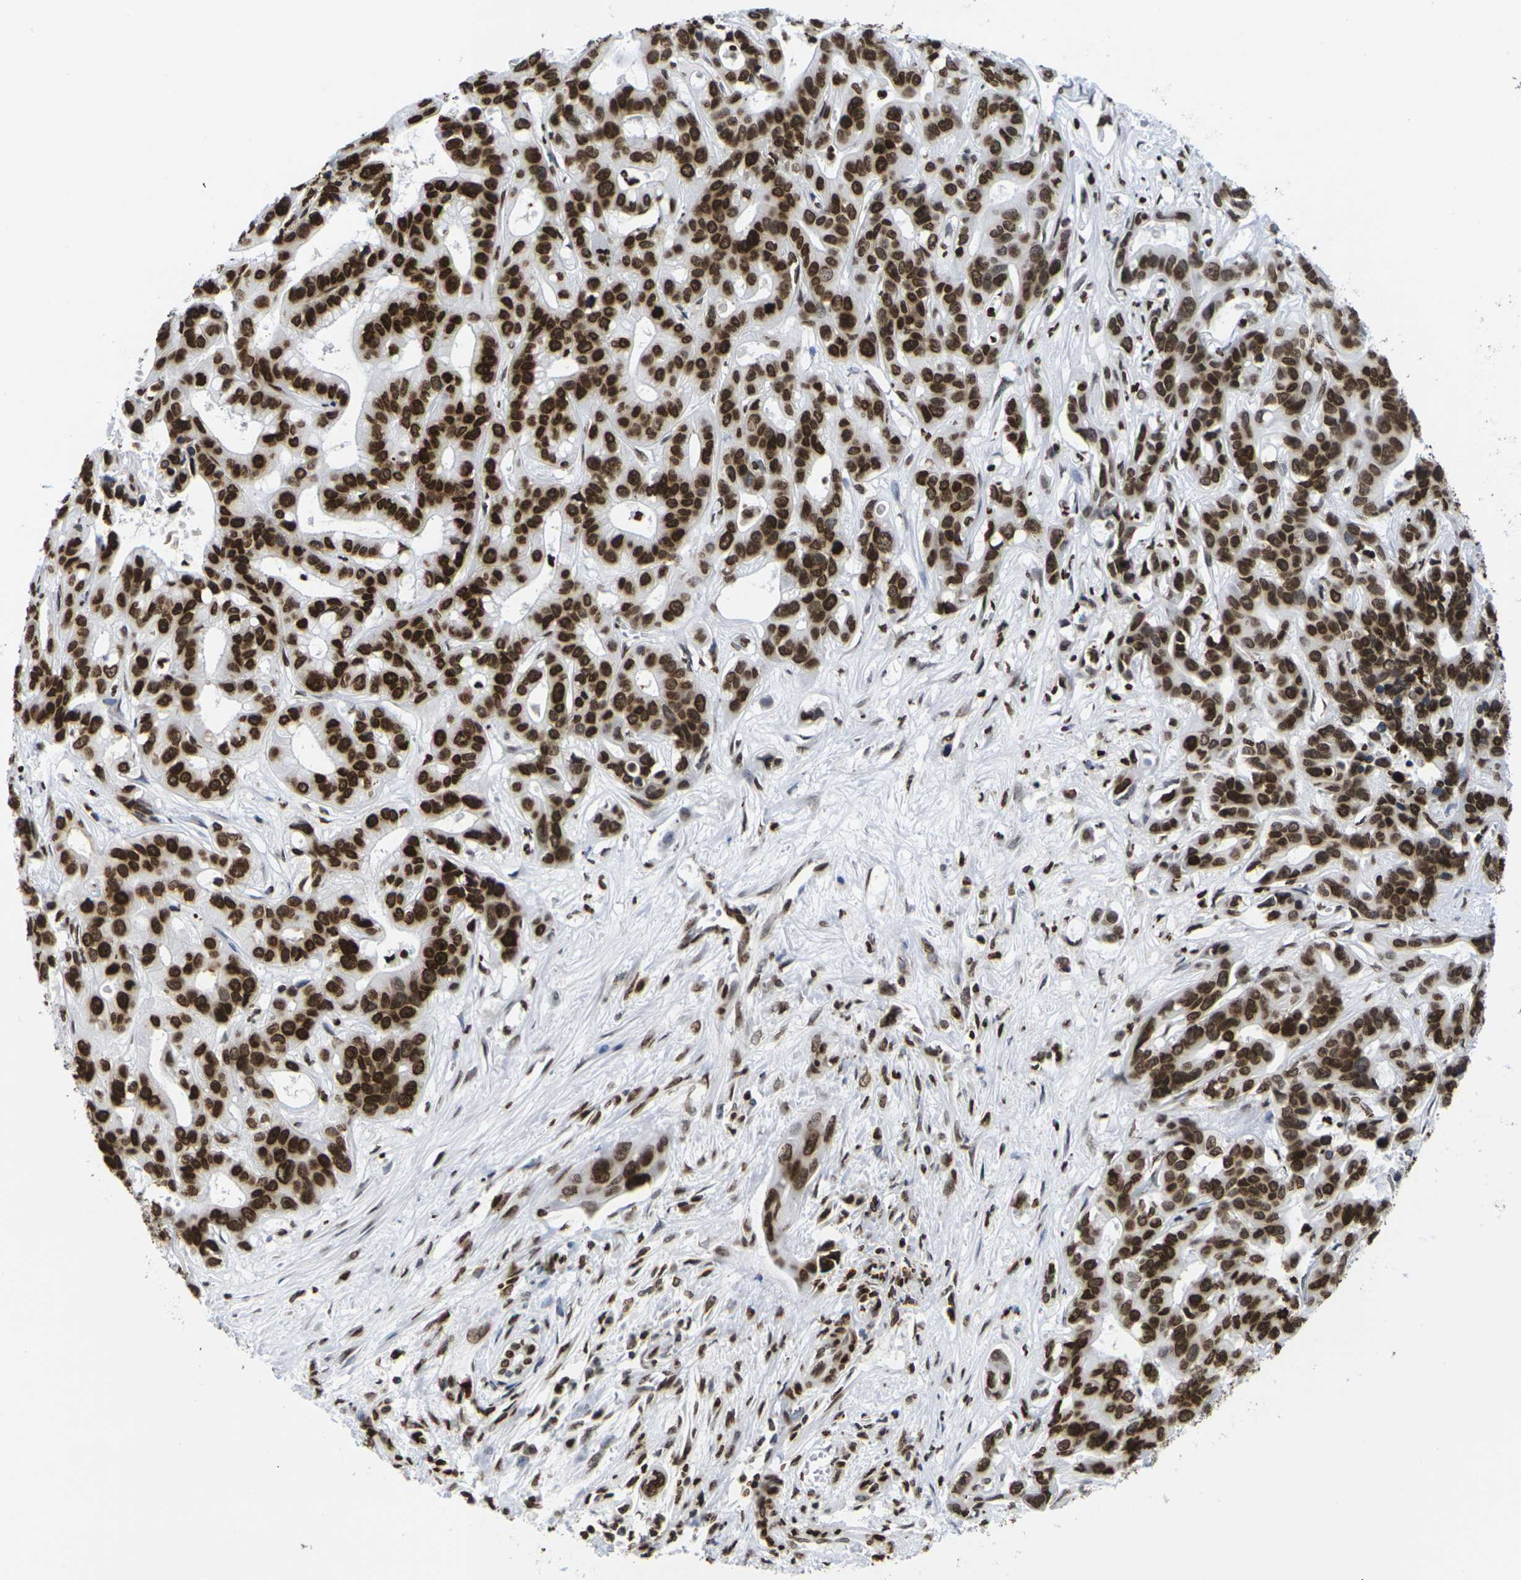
{"staining": {"intensity": "strong", "quantity": ">75%", "location": "cytoplasmic/membranous,nuclear"}, "tissue": "liver cancer", "cell_type": "Tumor cells", "image_type": "cancer", "snomed": [{"axis": "morphology", "description": "Cholangiocarcinoma"}, {"axis": "topography", "description": "Liver"}], "caption": "IHC micrograph of neoplastic tissue: liver cancer (cholangiocarcinoma) stained using immunohistochemistry (IHC) exhibits high levels of strong protein expression localized specifically in the cytoplasmic/membranous and nuclear of tumor cells, appearing as a cytoplasmic/membranous and nuclear brown color.", "gene": "H2AC21", "patient": {"sex": "female", "age": 65}}